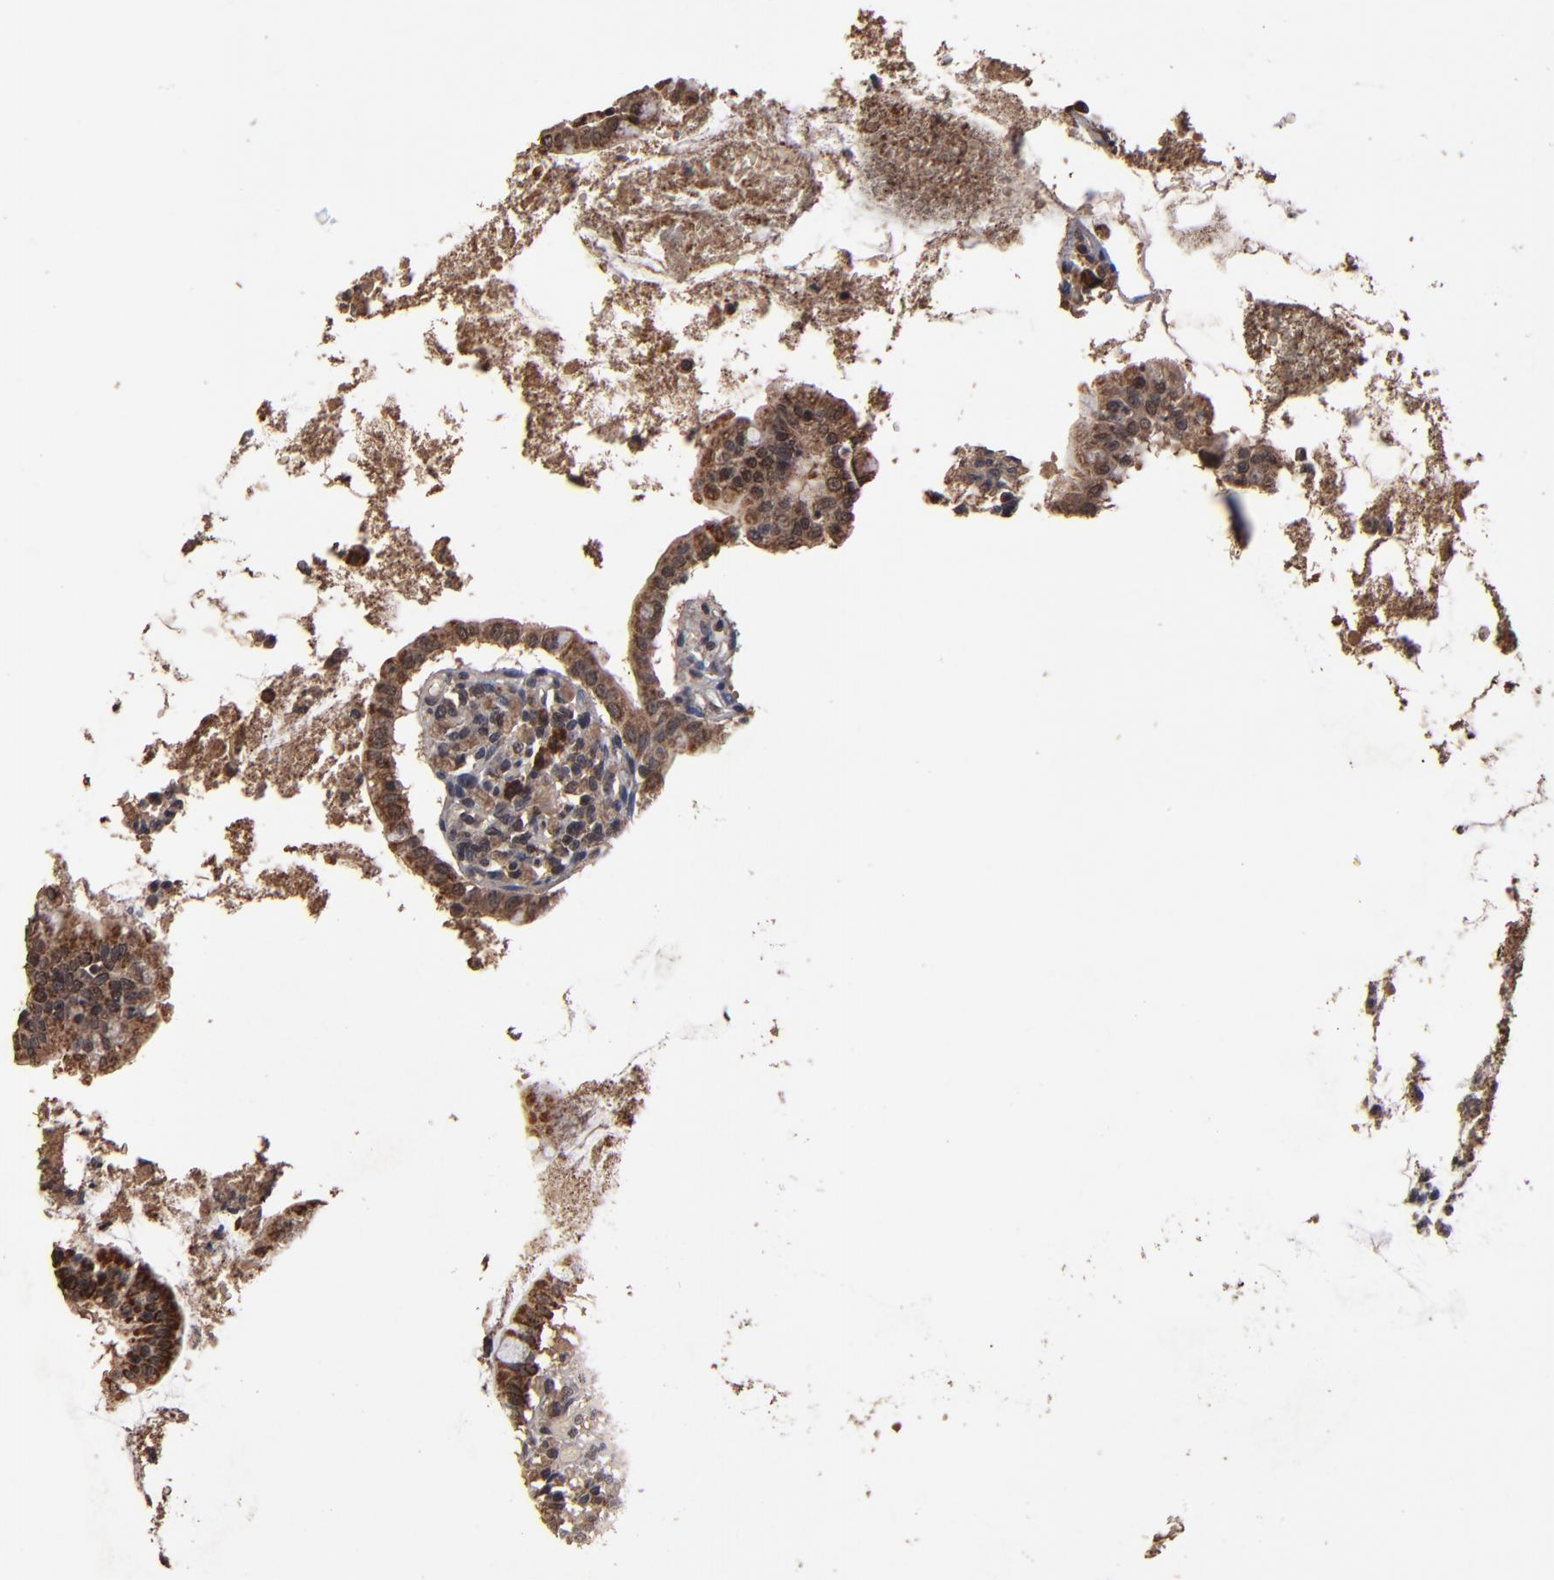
{"staining": {"intensity": "strong", "quantity": ">75%", "location": "cytoplasmic/membranous,nuclear"}, "tissue": "small intestine", "cell_type": "Glandular cells", "image_type": "normal", "snomed": [{"axis": "morphology", "description": "Normal tissue, NOS"}, {"axis": "topography", "description": "Small intestine"}], "caption": "Immunohistochemical staining of benign small intestine reveals >75% levels of strong cytoplasmic/membranous,nuclear protein expression in about >75% of glandular cells. The protein is stained brown, and the nuclei are stained in blue (DAB (3,3'-diaminobenzidine) IHC with brightfield microscopy, high magnification).", "gene": "NXF2B", "patient": {"sex": "female", "age": 61}}